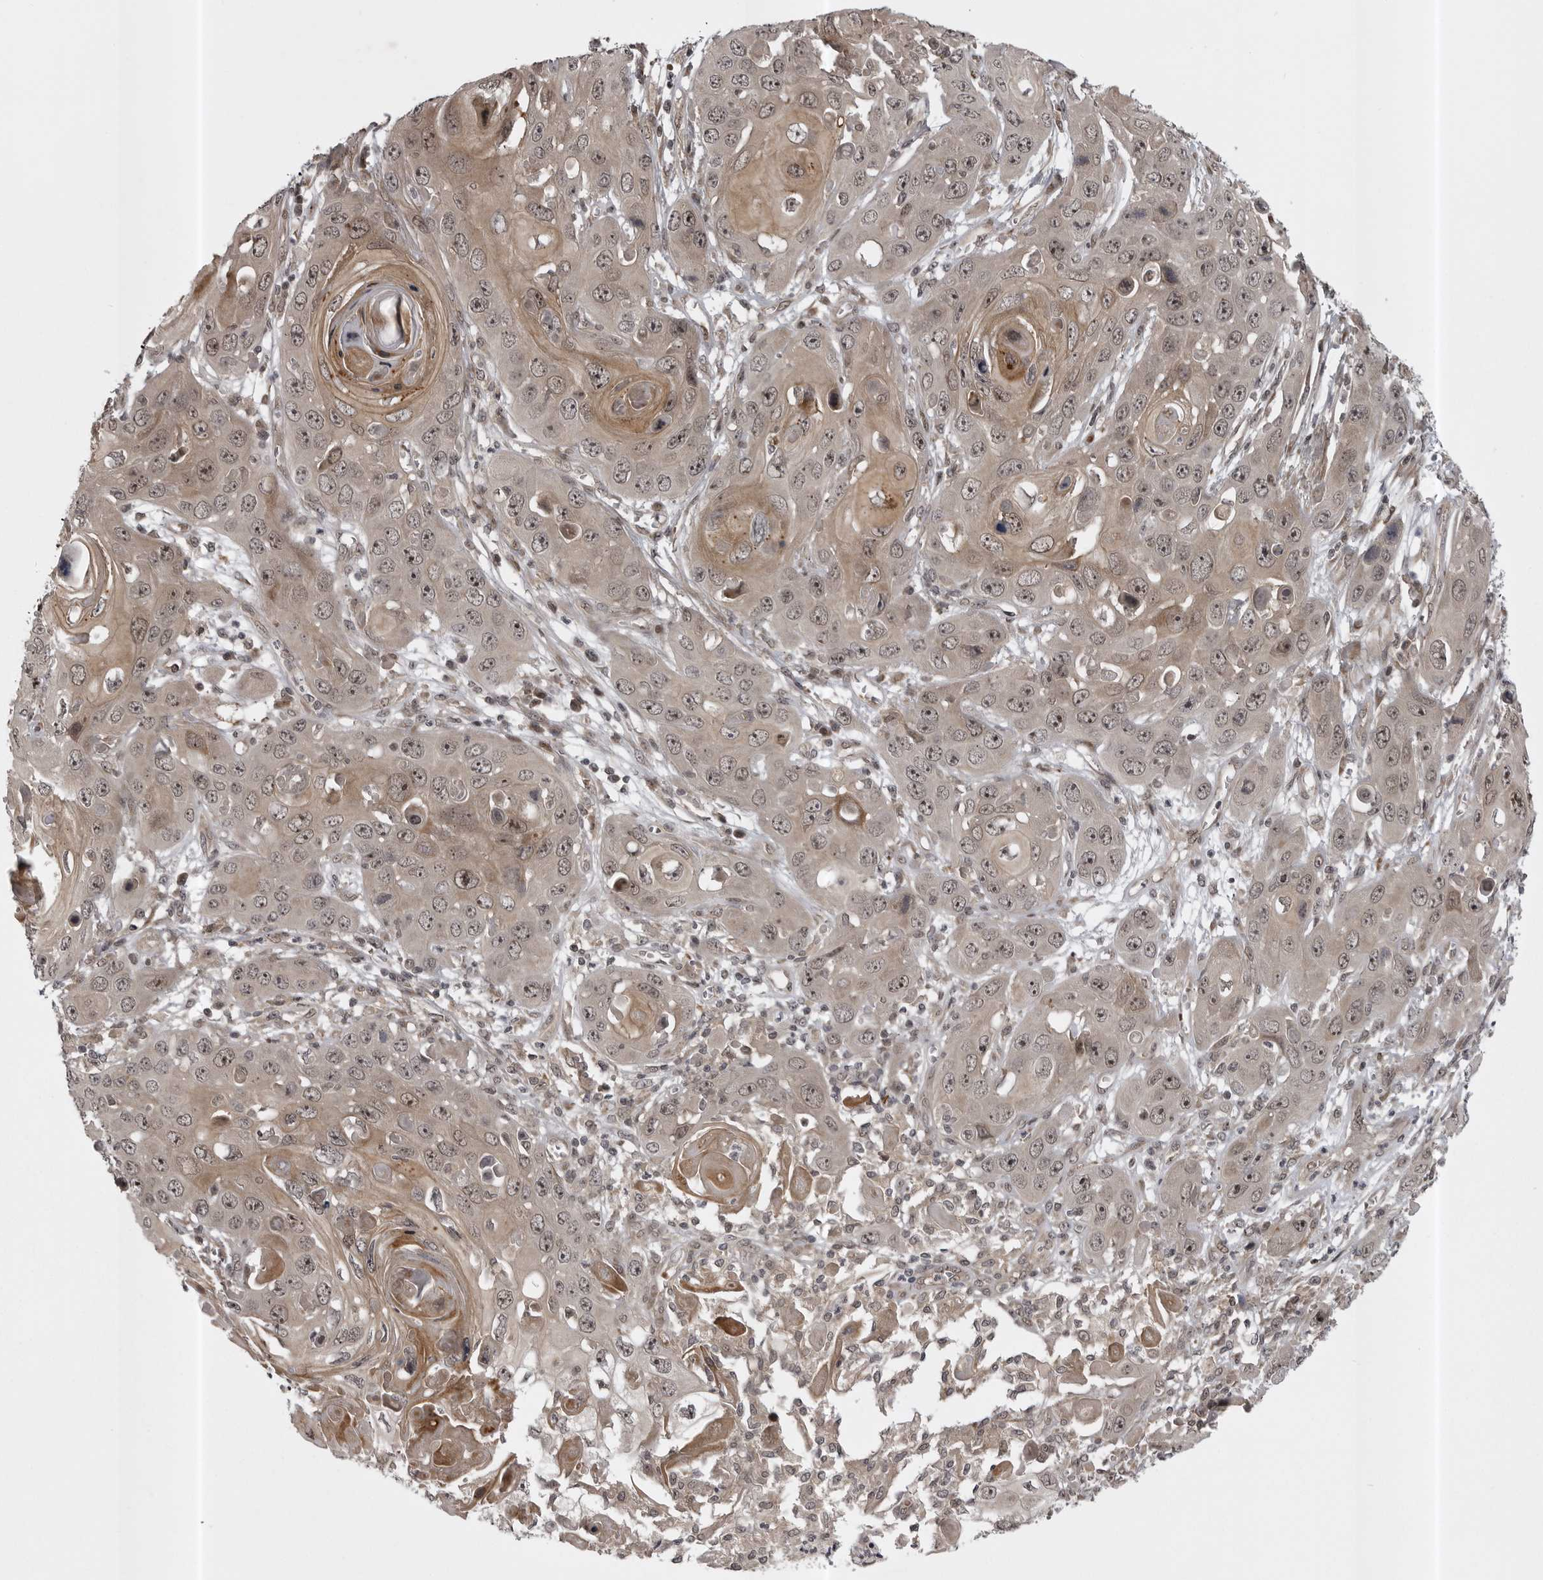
{"staining": {"intensity": "weak", "quantity": ">75%", "location": "cytoplasmic/membranous,nuclear"}, "tissue": "skin cancer", "cell_type": "Tumor cells", "image_type": "cancer", "snomed": [{"axis": "morphology", "description": "Squamous cell carcinoma, NOS"}, {"axis": "topography", "description": "Skin"}], "caption": "IHC of skin cancer exhibits low levels of weak cytoplasmic/membranous and nuclear positivity in approximately >75% of tumor cells.", "gene": "SNX16", "patient": {"sex": "male", "age": 55}}